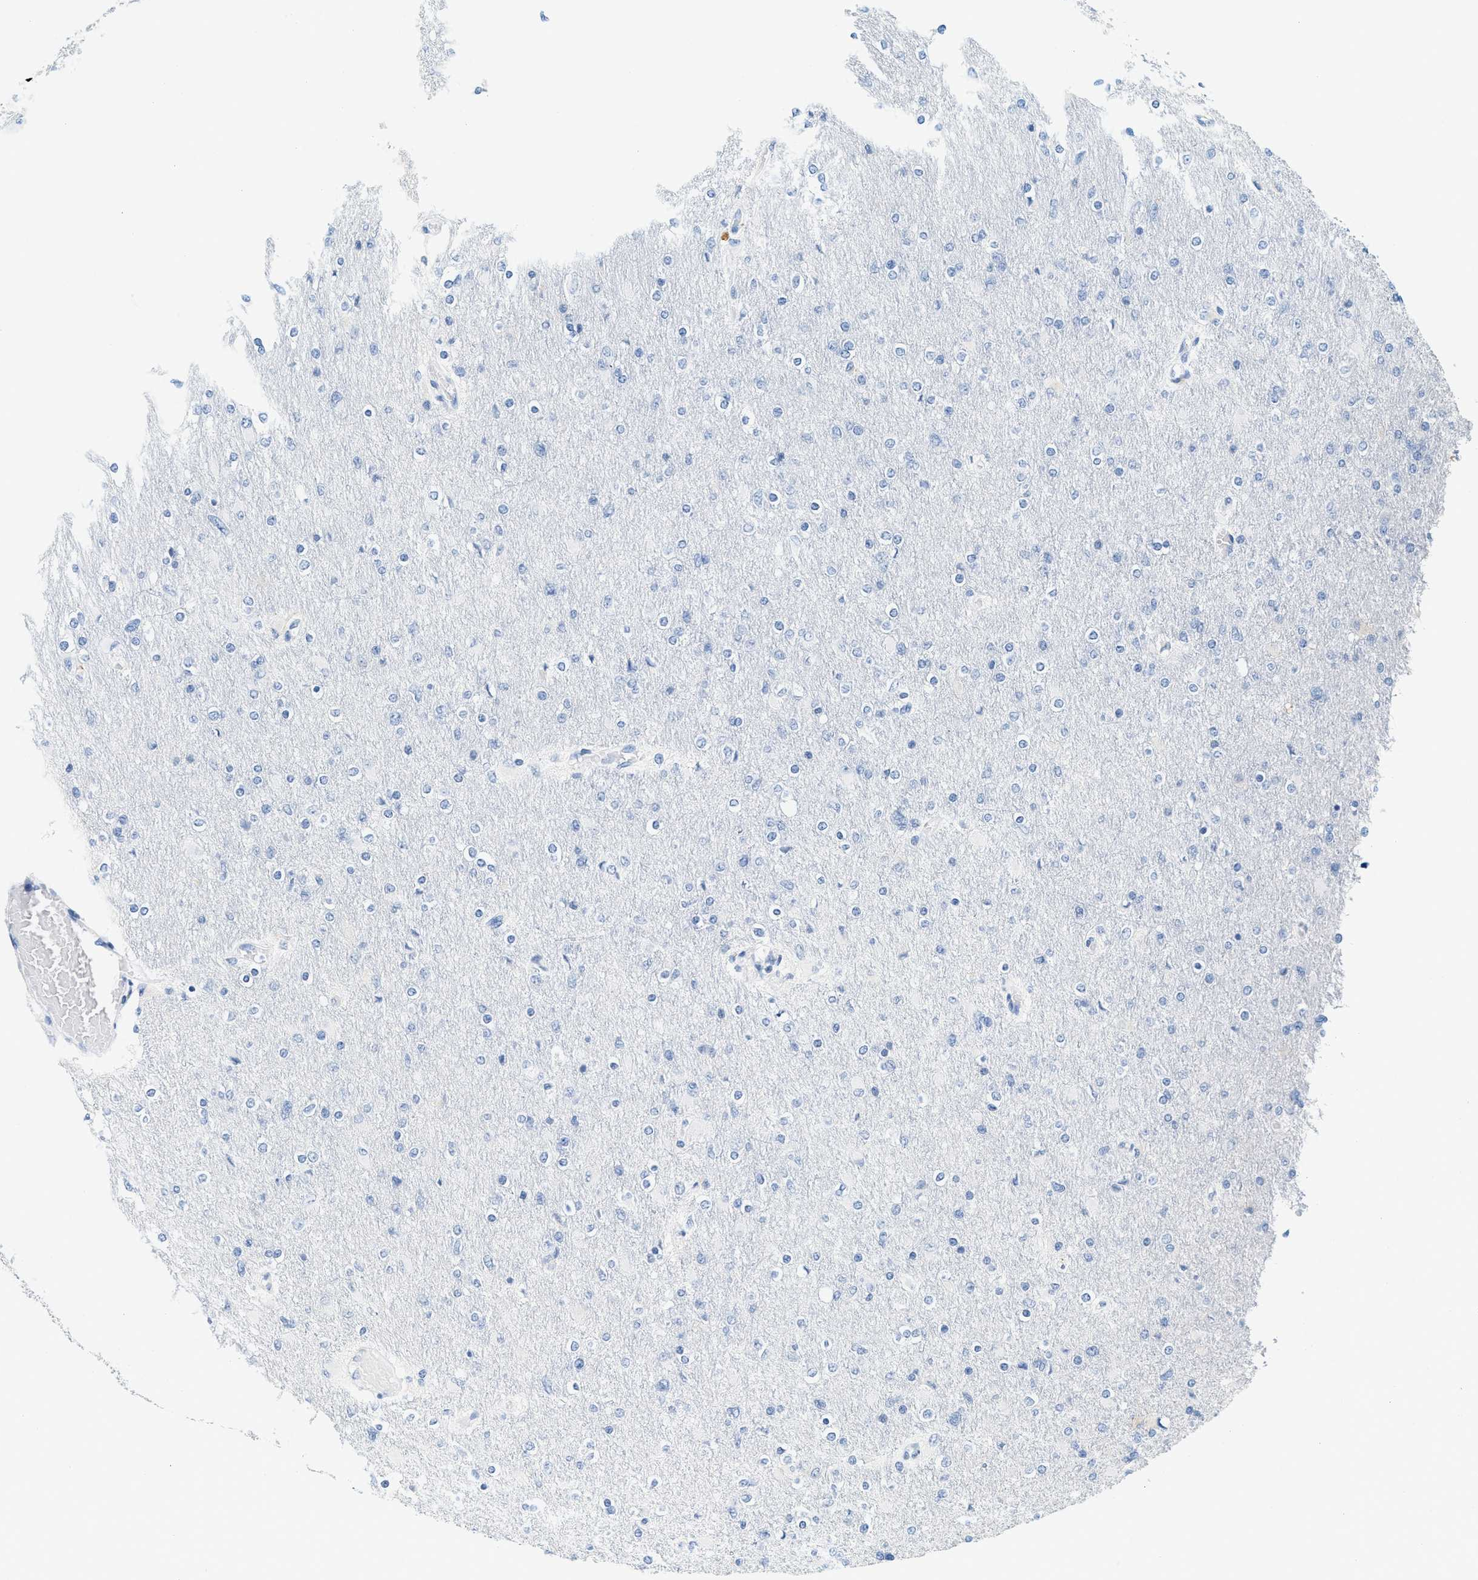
{"staining": {"intensity": "negative", "quantity": "none", "location": "none"}, "tissue": "glioma", "cell_type": "Tumor cells", "image_type": "cancer", "snomed": [{"axis": "morphology", "description": "Glioma, malignant, High grade"}, {"axis": "topography", "description": "Cerebral cortex"}], "caption": "High magnification brightfield microscopy of glioma stained with DAB (3,3'-diaminobenzidine) (brown) and counterstained with hematoxylin (blue): tumor cells show no significant positivity.", "gene": "LCN2", "patient": {"sex": "female", "age": 36}}